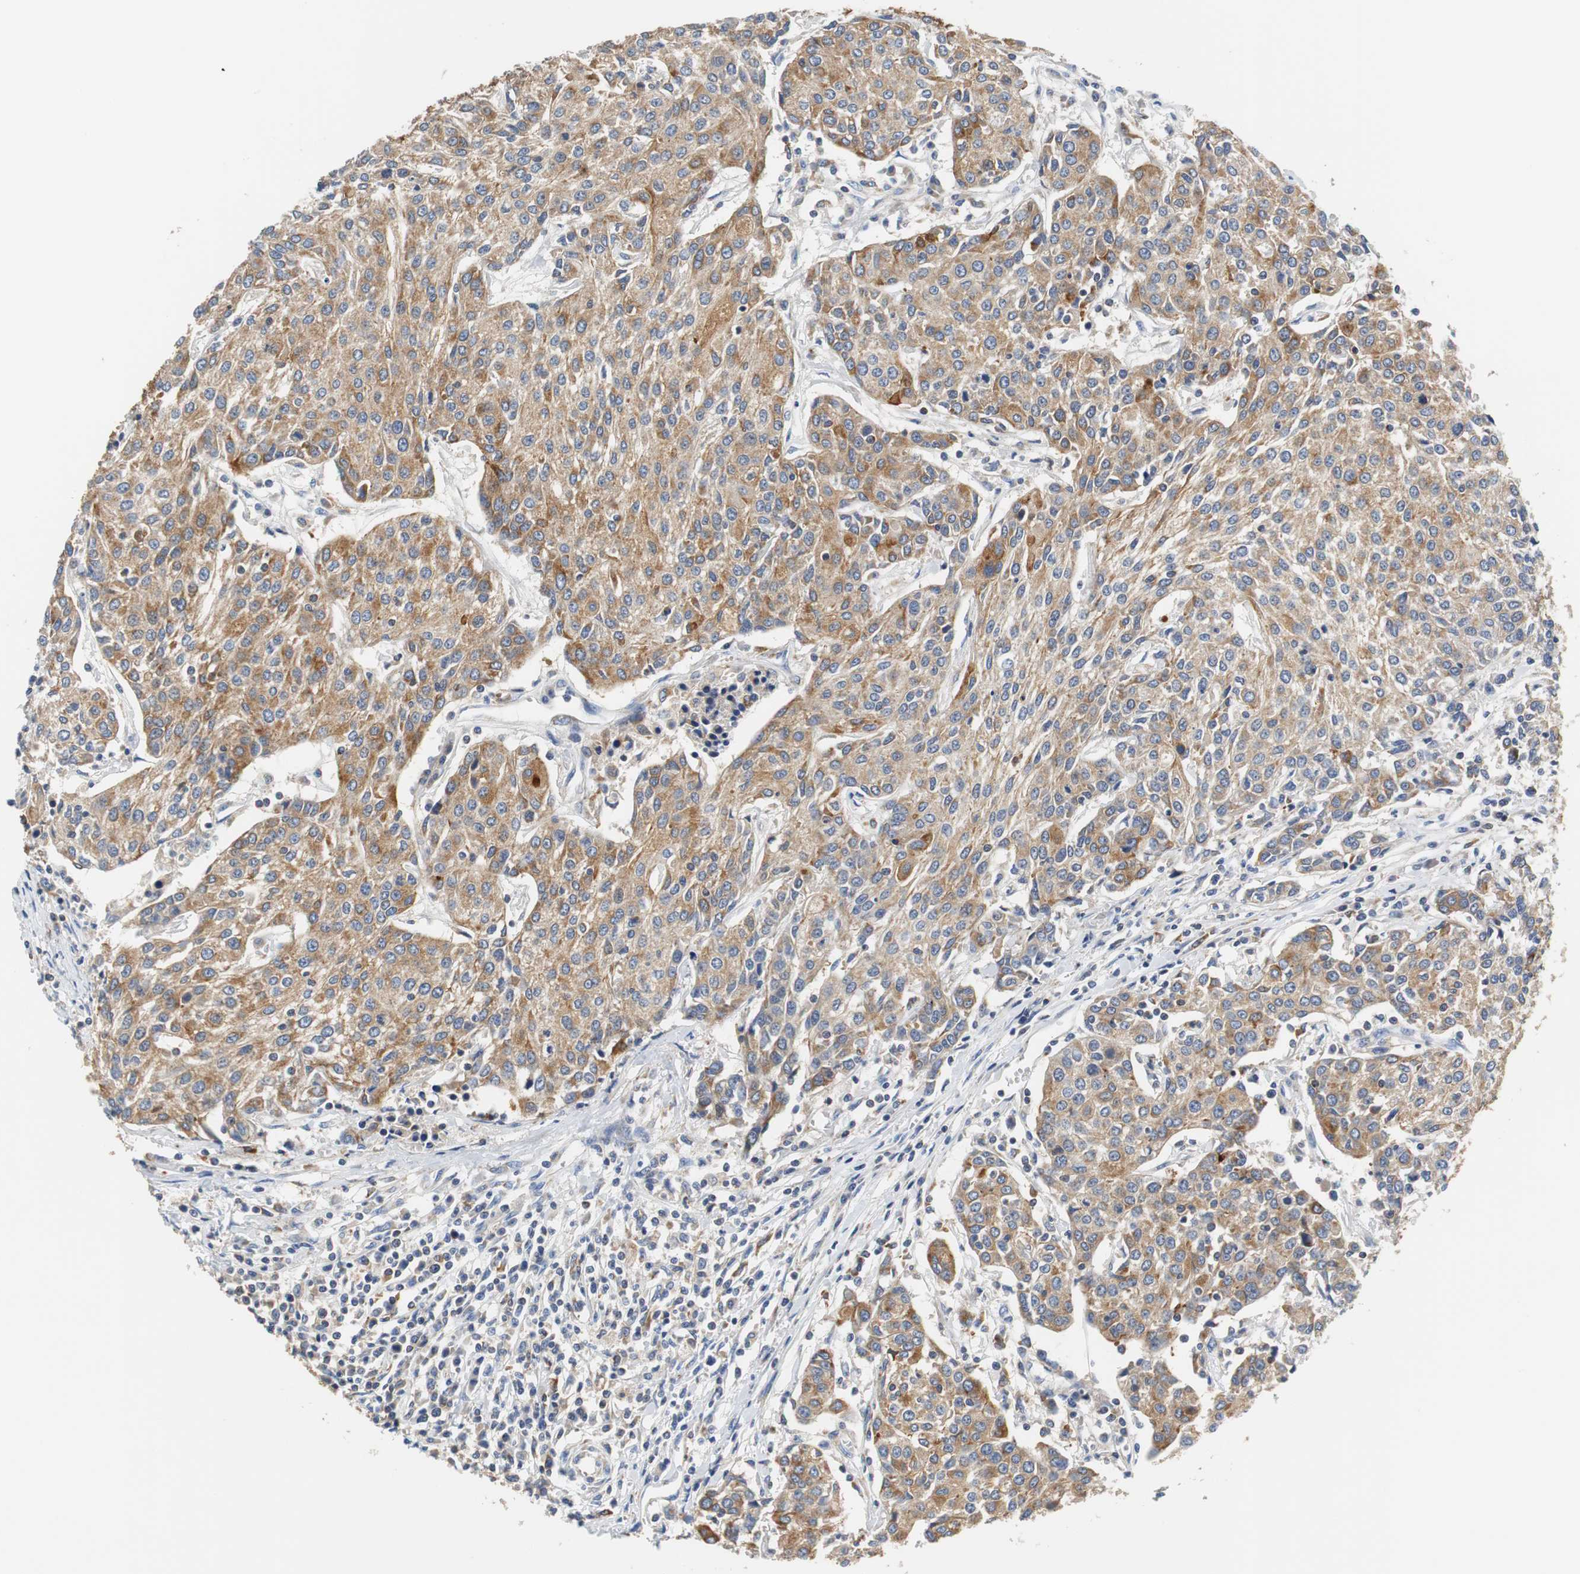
{"staining": {"intensity": "moderate", "quantity": ">75%", "location": "cytoplasmic/membranous"}, "tissue": "urothelial cancer", "cell_type": "Tumor cells", "image_type": "cancer", "snomed": [{"axis": "morphology", "description": "Urothelial carcinoma, High grade"}, {"axis": "topography", "description": "Urinary bladder"}], "caption": "A histopathology image of human urothelial cancer stained for a protein shows moderate cytoplasmic/membranous brown staining in tumor cells.", "gene": "VAMP8", "patient": {"sex": "female", "age": 85}}